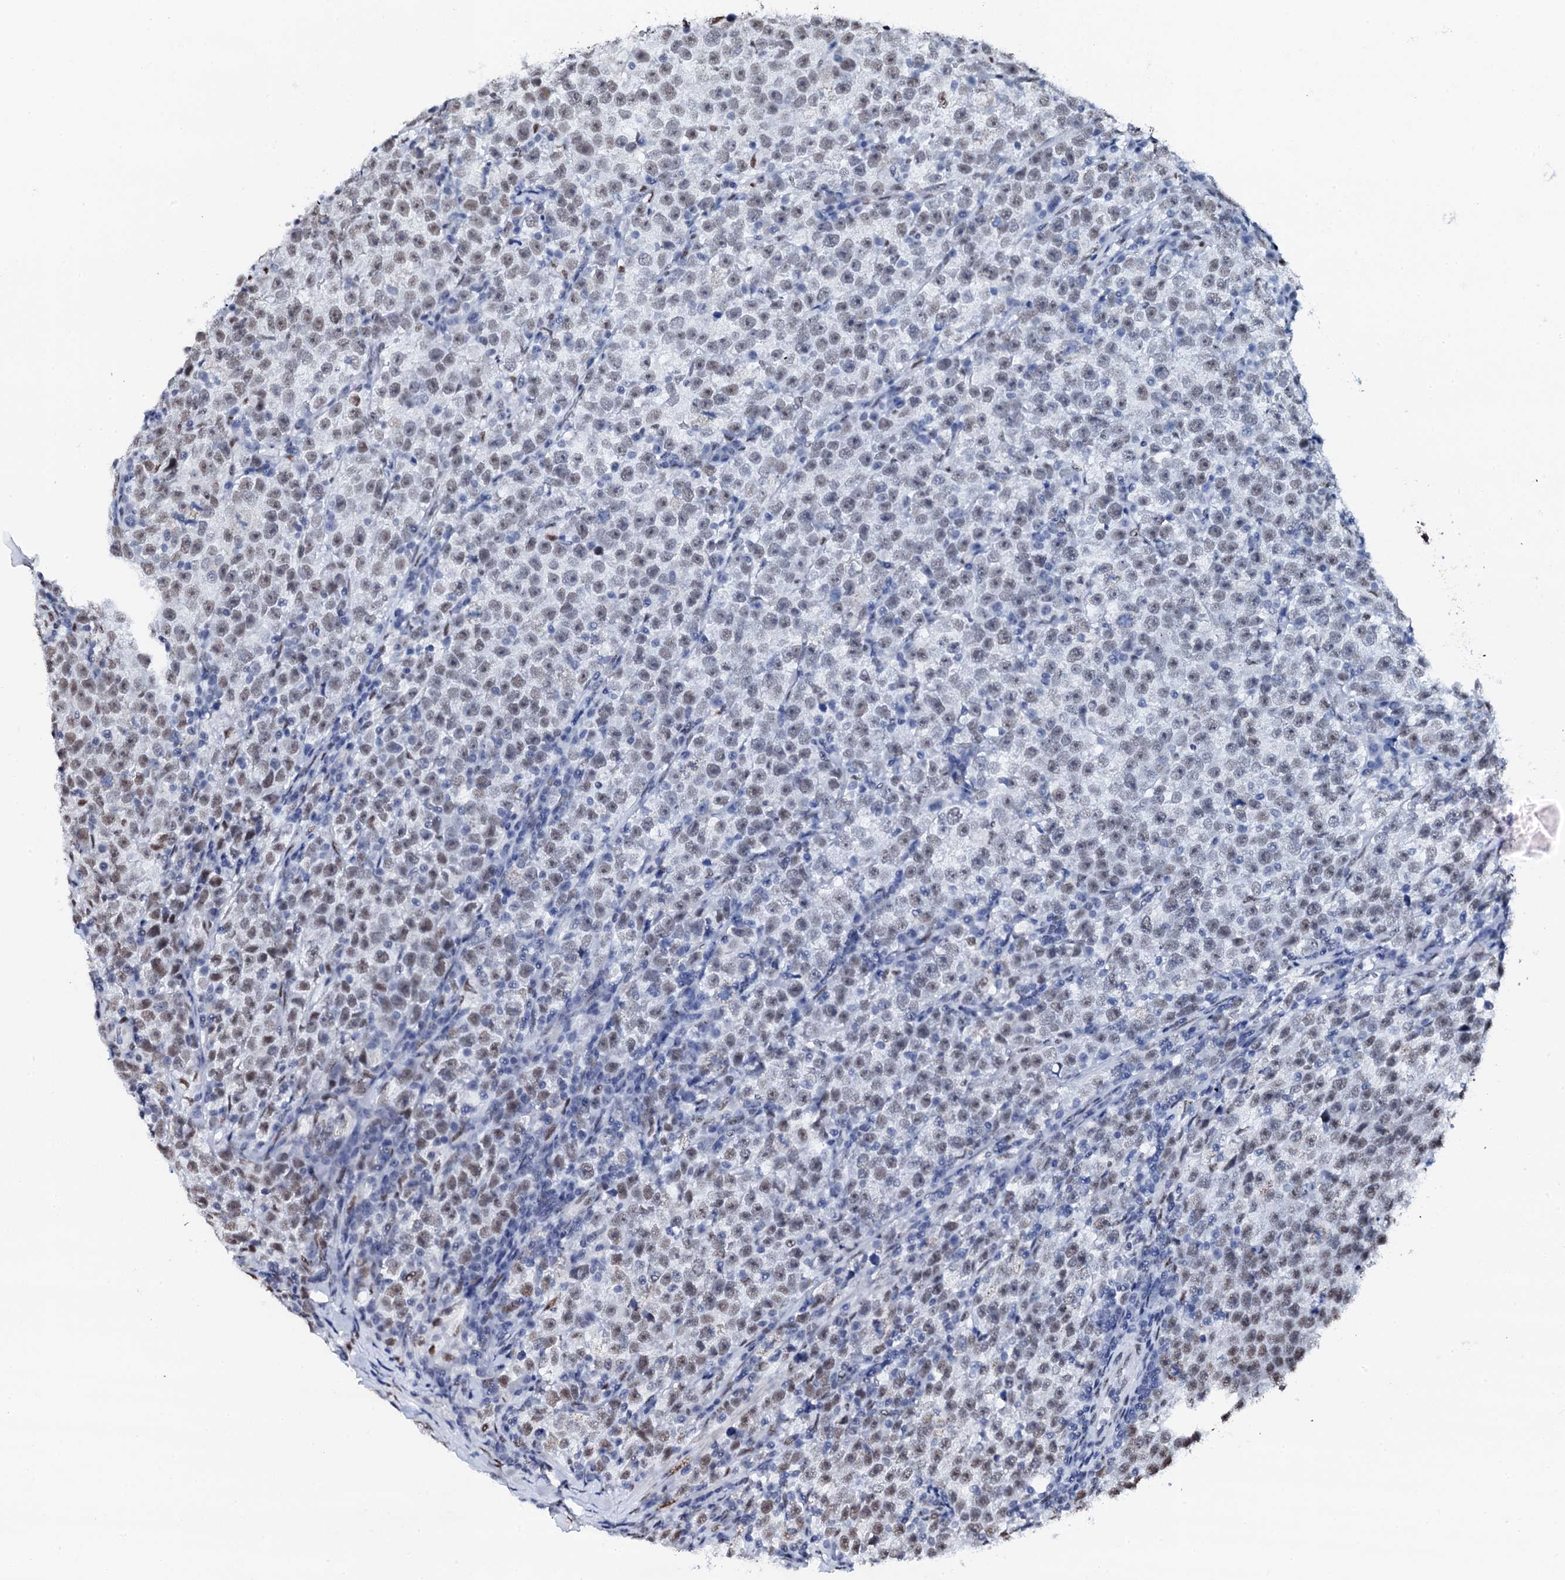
{"staining": {"intensity": "weak", "quantity": ">75%", "location": "nuclear"}, "tissue": "testis cancer", "cell_type": "Tumor cells", "image_type": "cancer", "snomed": [{"axis": "morphology", "description": "Normal tissue, NOS"}, {"axis": "morphology", "description": "Seminoma, NOS"}, {"axis": "topography", "description": "Testis"}], "caption": "A micrograph of human seminoma (testis) stained for a protein exhibits weak nuclear brown staining in tumor cells.", "gene": "NKAPD1", "patient": {"sex": "male", "age": 43}}